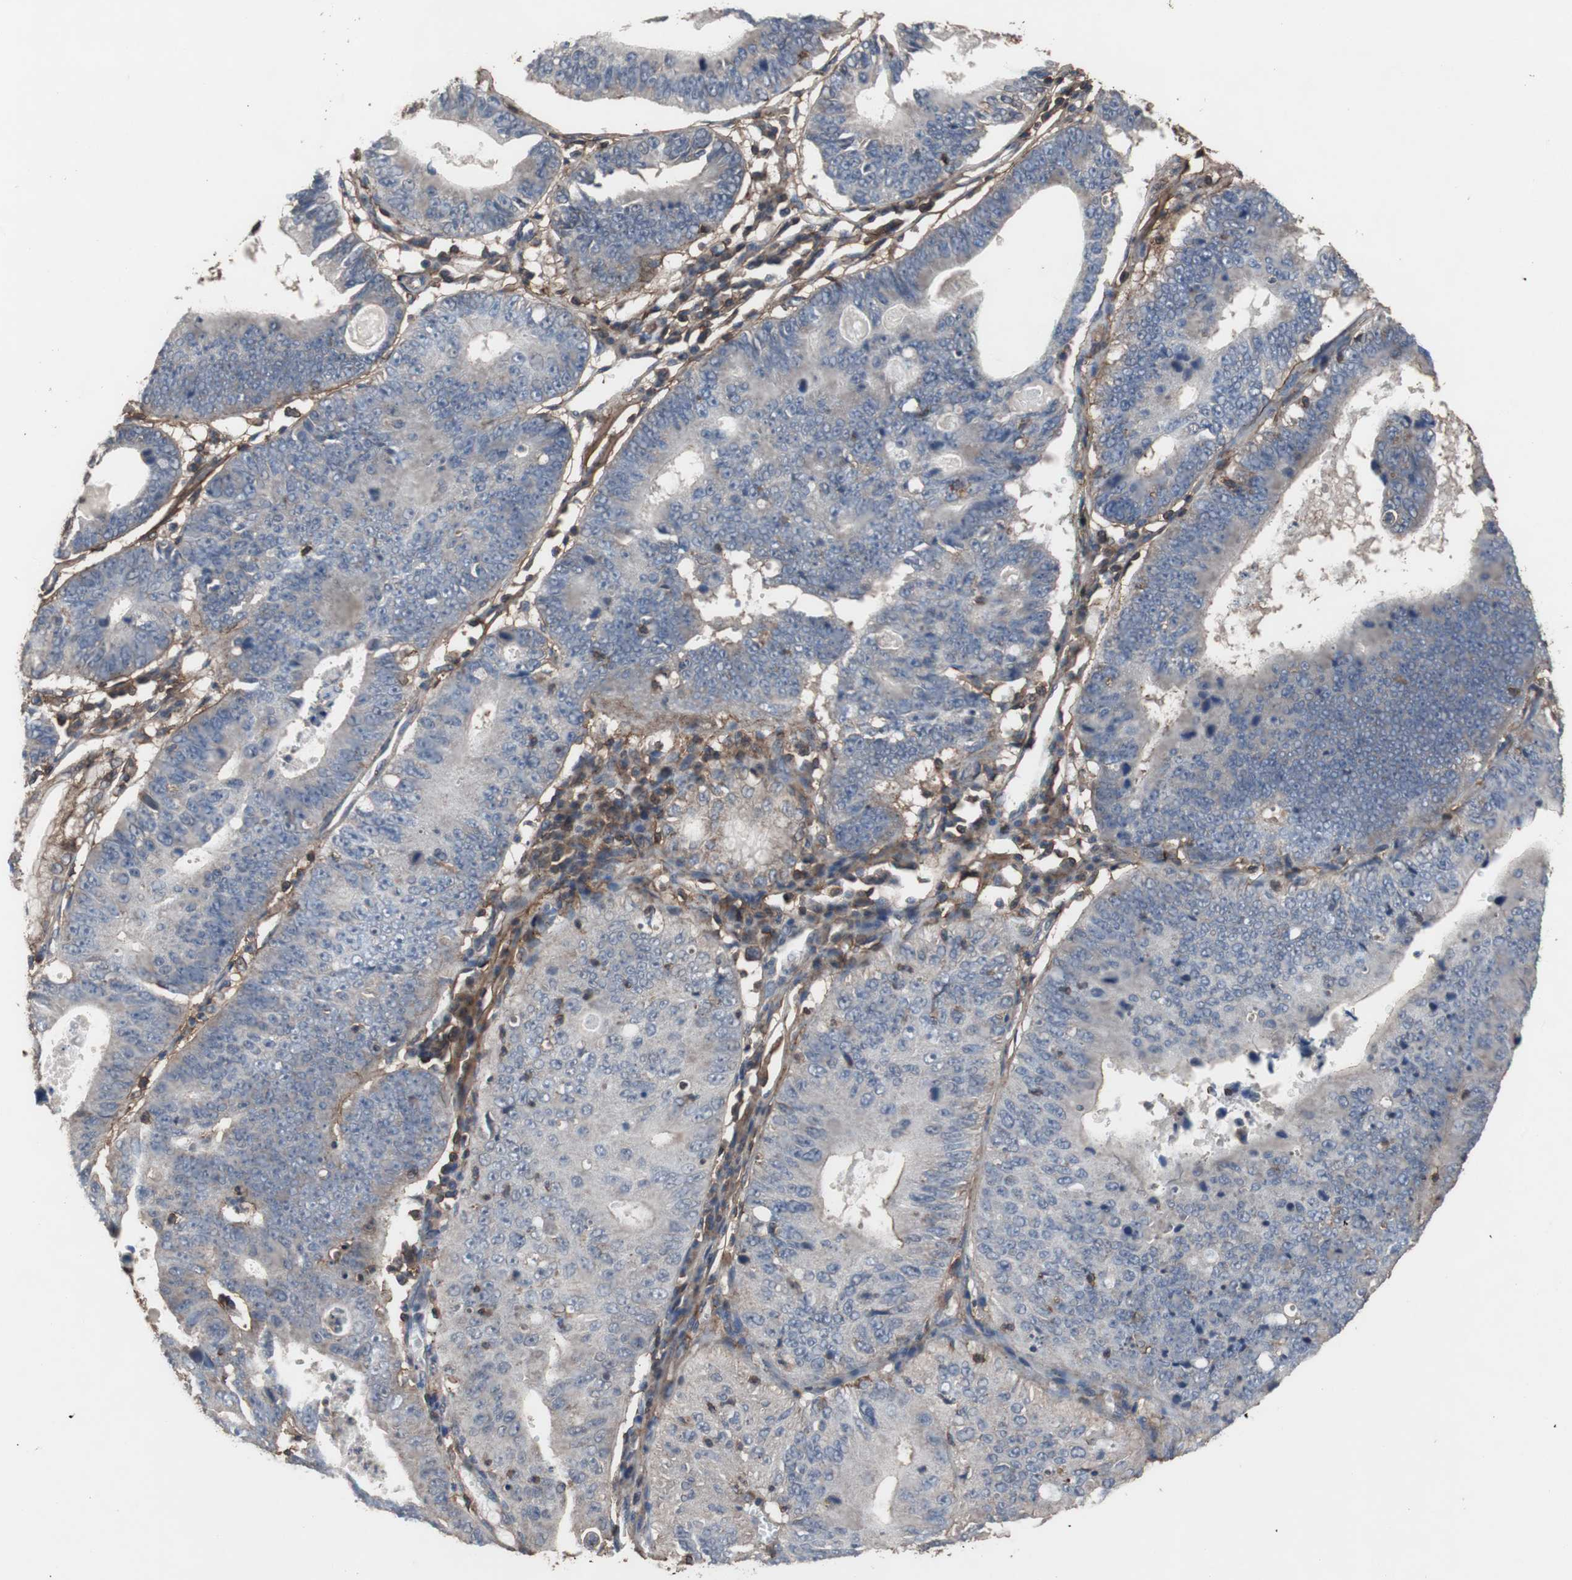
{"staining": {"intensity": "negative", "quantity": "none", "location": "none"}, "tissue": "stomach cancer", "cell_type": "Tumor cells", "image_type": "cancer", "snomed": [{"axis": "morphology", "description": "Adenocarcinoma, NOS"}, {"axis": "topography", "description": "Stomach"}], "caption": "Stomach cancer (adenocarcinoma) stained for a protein using immunohistochemistry exhibits no positivity tumor cells.", "gene": "COL6A2", "patient": {"sex": "male", "age": 59}}